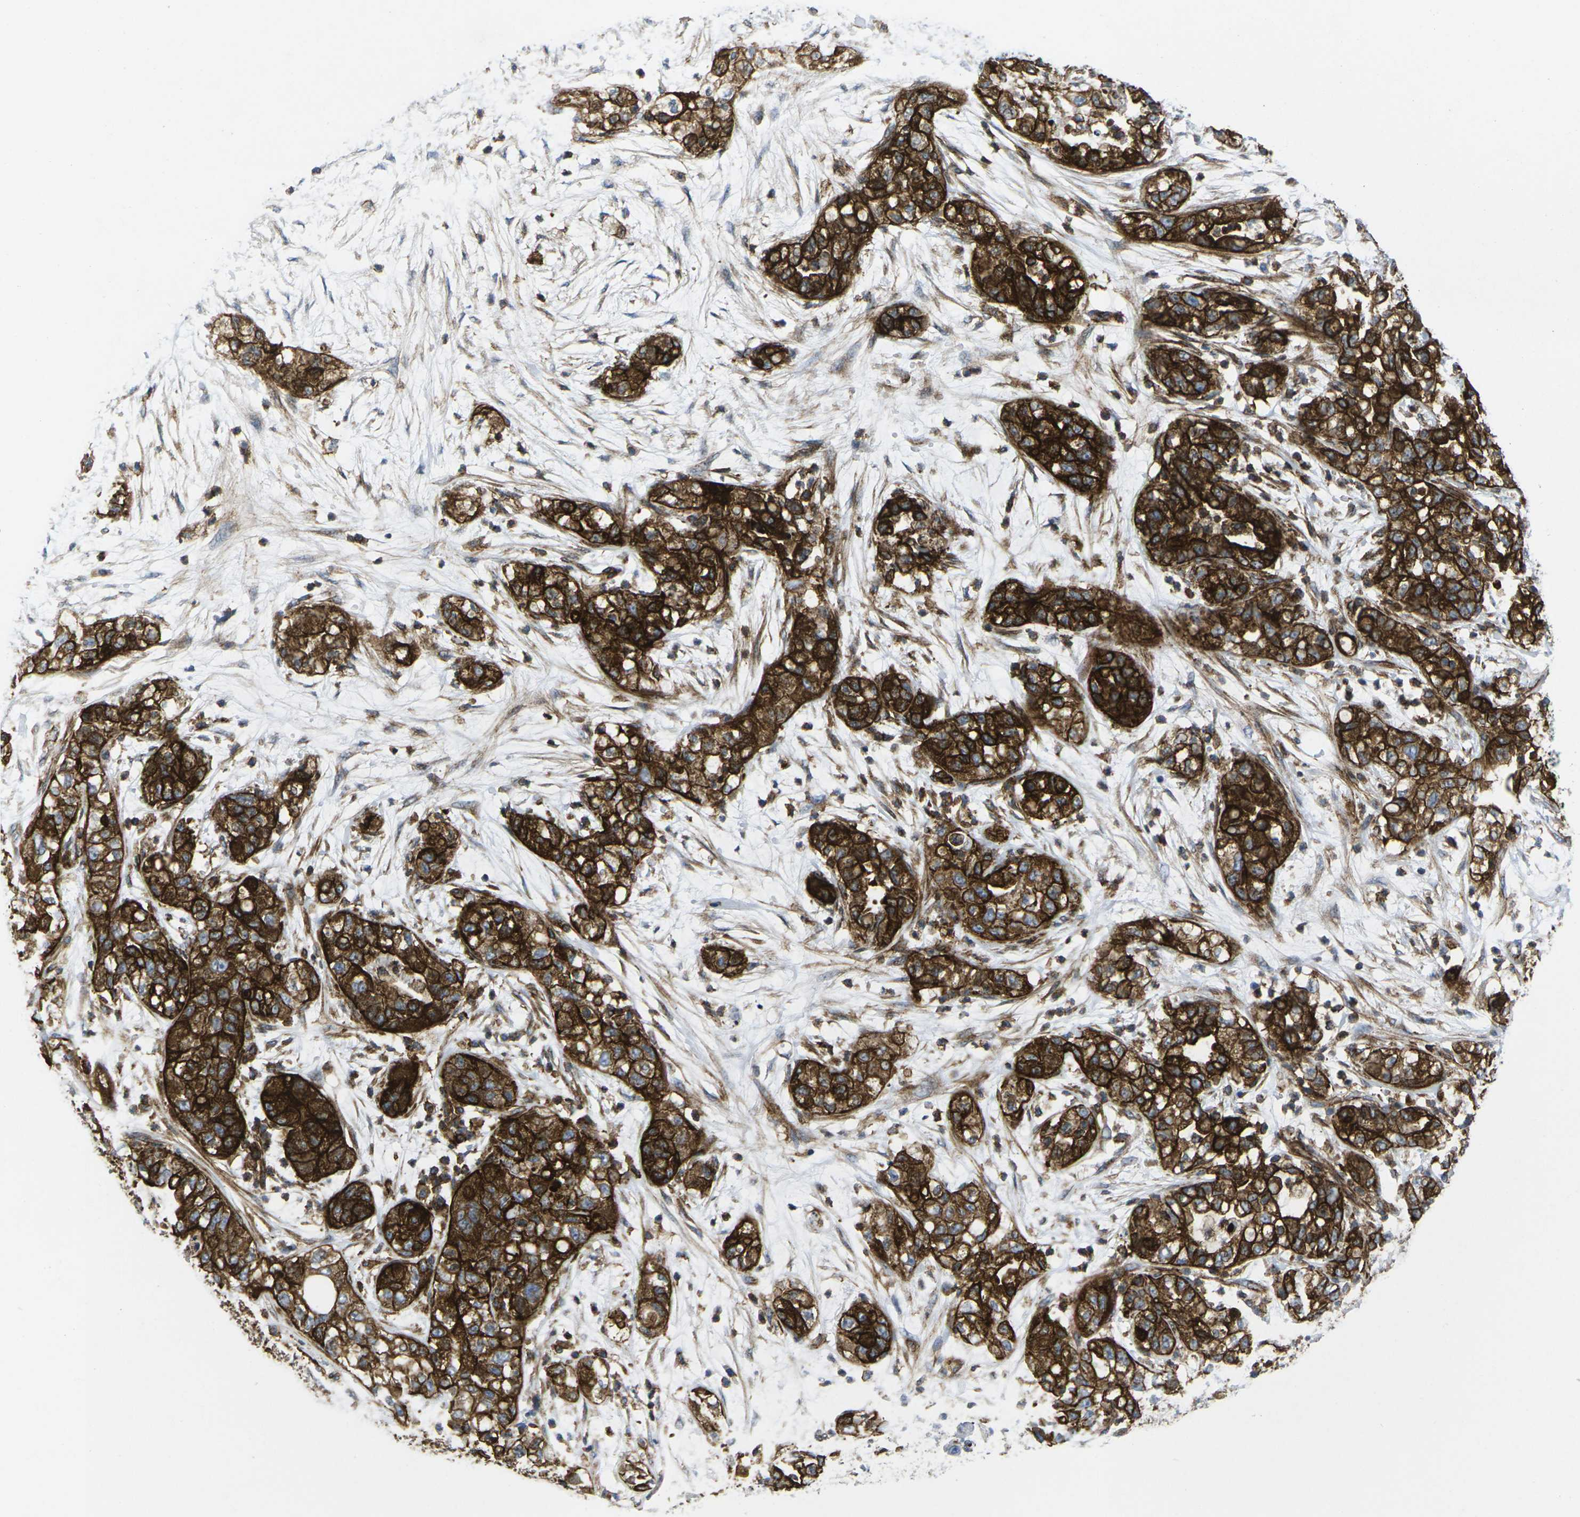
{"staining": {"intensity": "strong", "quantity": ">75%", "location": "cytoplasmic/membranous"}, "tissue": "pancreatic cancer", "cell_type": "Tumor cells", "image_type": "cancer", "snomed": [{"axis": "morphology", "description": "Adenocarcinoma, NOS"}, {"axis": "topography", "description": "Pancreas"}], "caption": "There is high levels of strong cytoplasmic/membranous positivity in tumor cells of pancreatic cancer, as demonstrated by immunohistochemical staining (brown color).", "gene": "IQGAP1", "patient": {"sex": "female", "age": 78}}